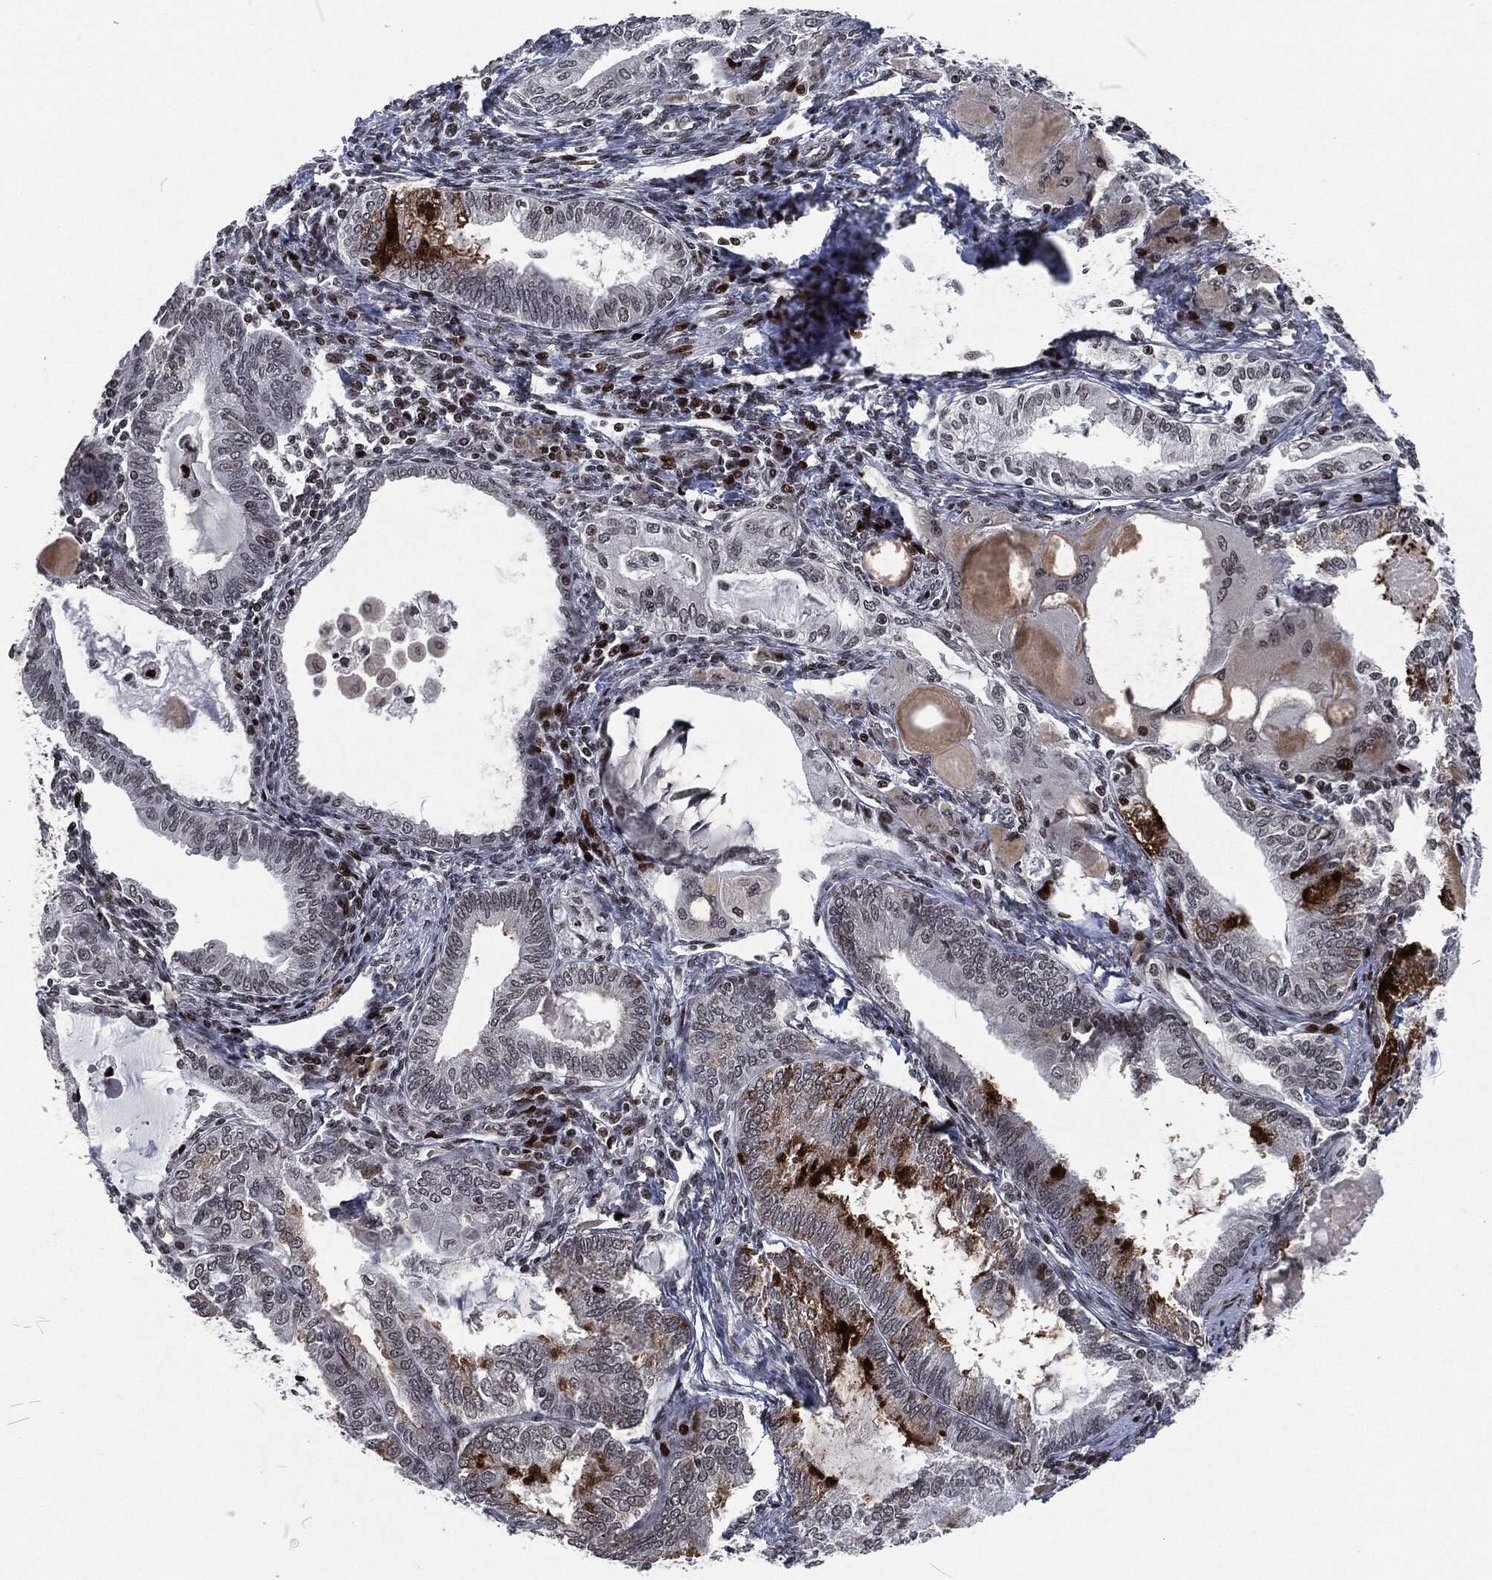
{"staining": {"intensity": "negative", "quantity": "none", "location": "none"}, "tissue": "endometrial cancer", "cell_type": "Tumor cells", "image_type": "cancer", "snomed": [{"axis": "morphology", "description": "Adenocarcinoma, NOS"}, {"axis": "topography", "description": "Endometrium"}], "caption": "Adenocarcinoma (endometrial) was stained to show a protein in brown. There is no significant staining in tumor cells. (Stains: DAB (3,3'-diaminobenzidine) immunohistochemistry with hematoxylin counter stain, Microscopy: brightfield microscopy at high magnification).", "gene": "EGFR", "patient": {"sex": "female", "age": 86}}